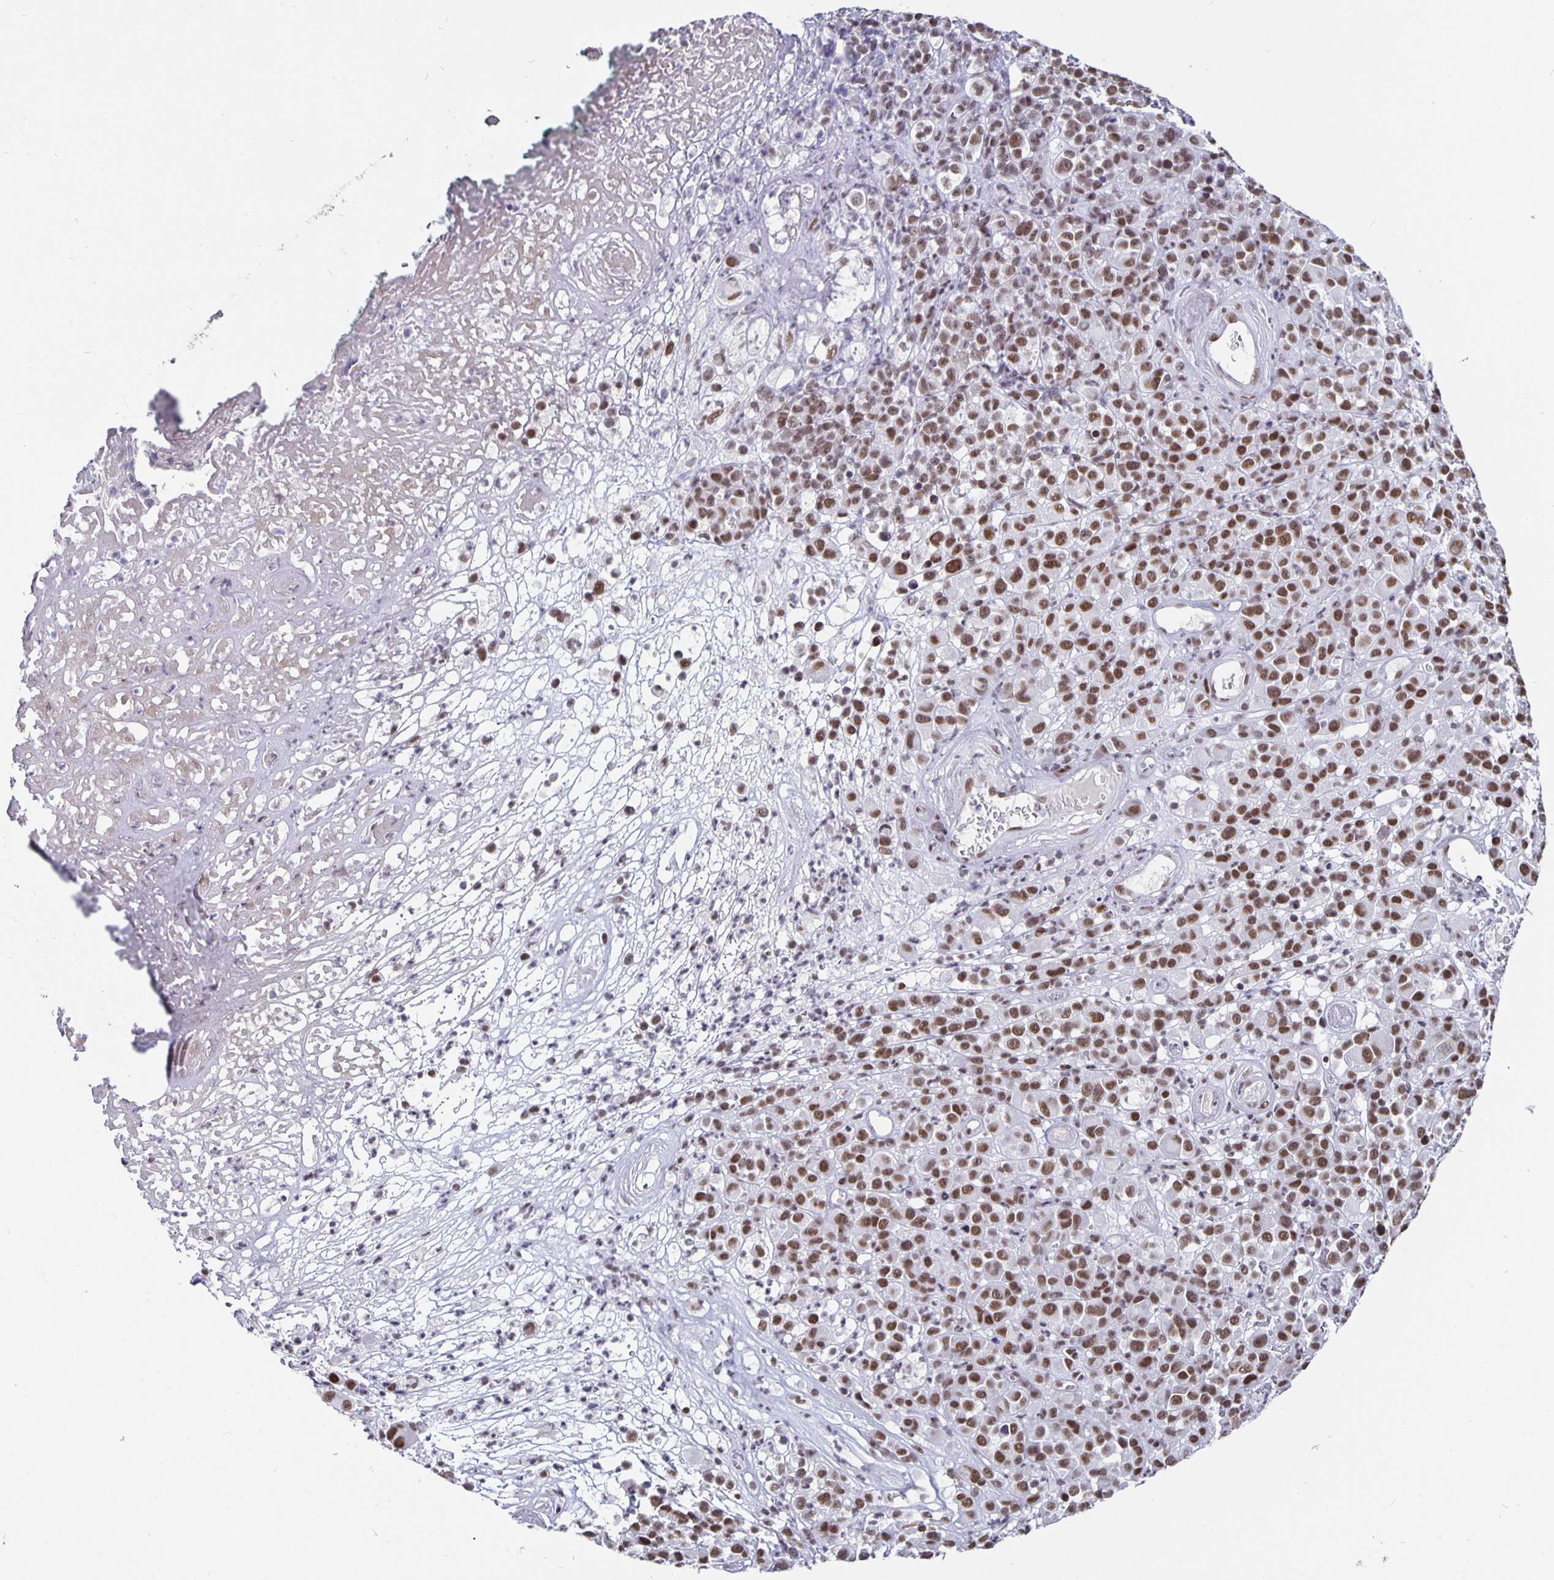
{"staining": {"intensity": "moderate", "quantity": ">75%", "location": "nuclear"}, "tissue": "melanoma", "cell_type": "Tumor cells", "image_type": "cancer", "snomed": [{"axis": "morphology", "description": "Malignant melanoma, NOS"}, {"axis": "topography", "description": "Skin"}, {"axis": "topography", "description": "Skin of back"}], "caption": "The immunohistochemical stain labels moderate nuclear expression in tumor cells of melanoma tissue.", "gene": "PBX2", "patient": {"sex": "male", "age": 91}}